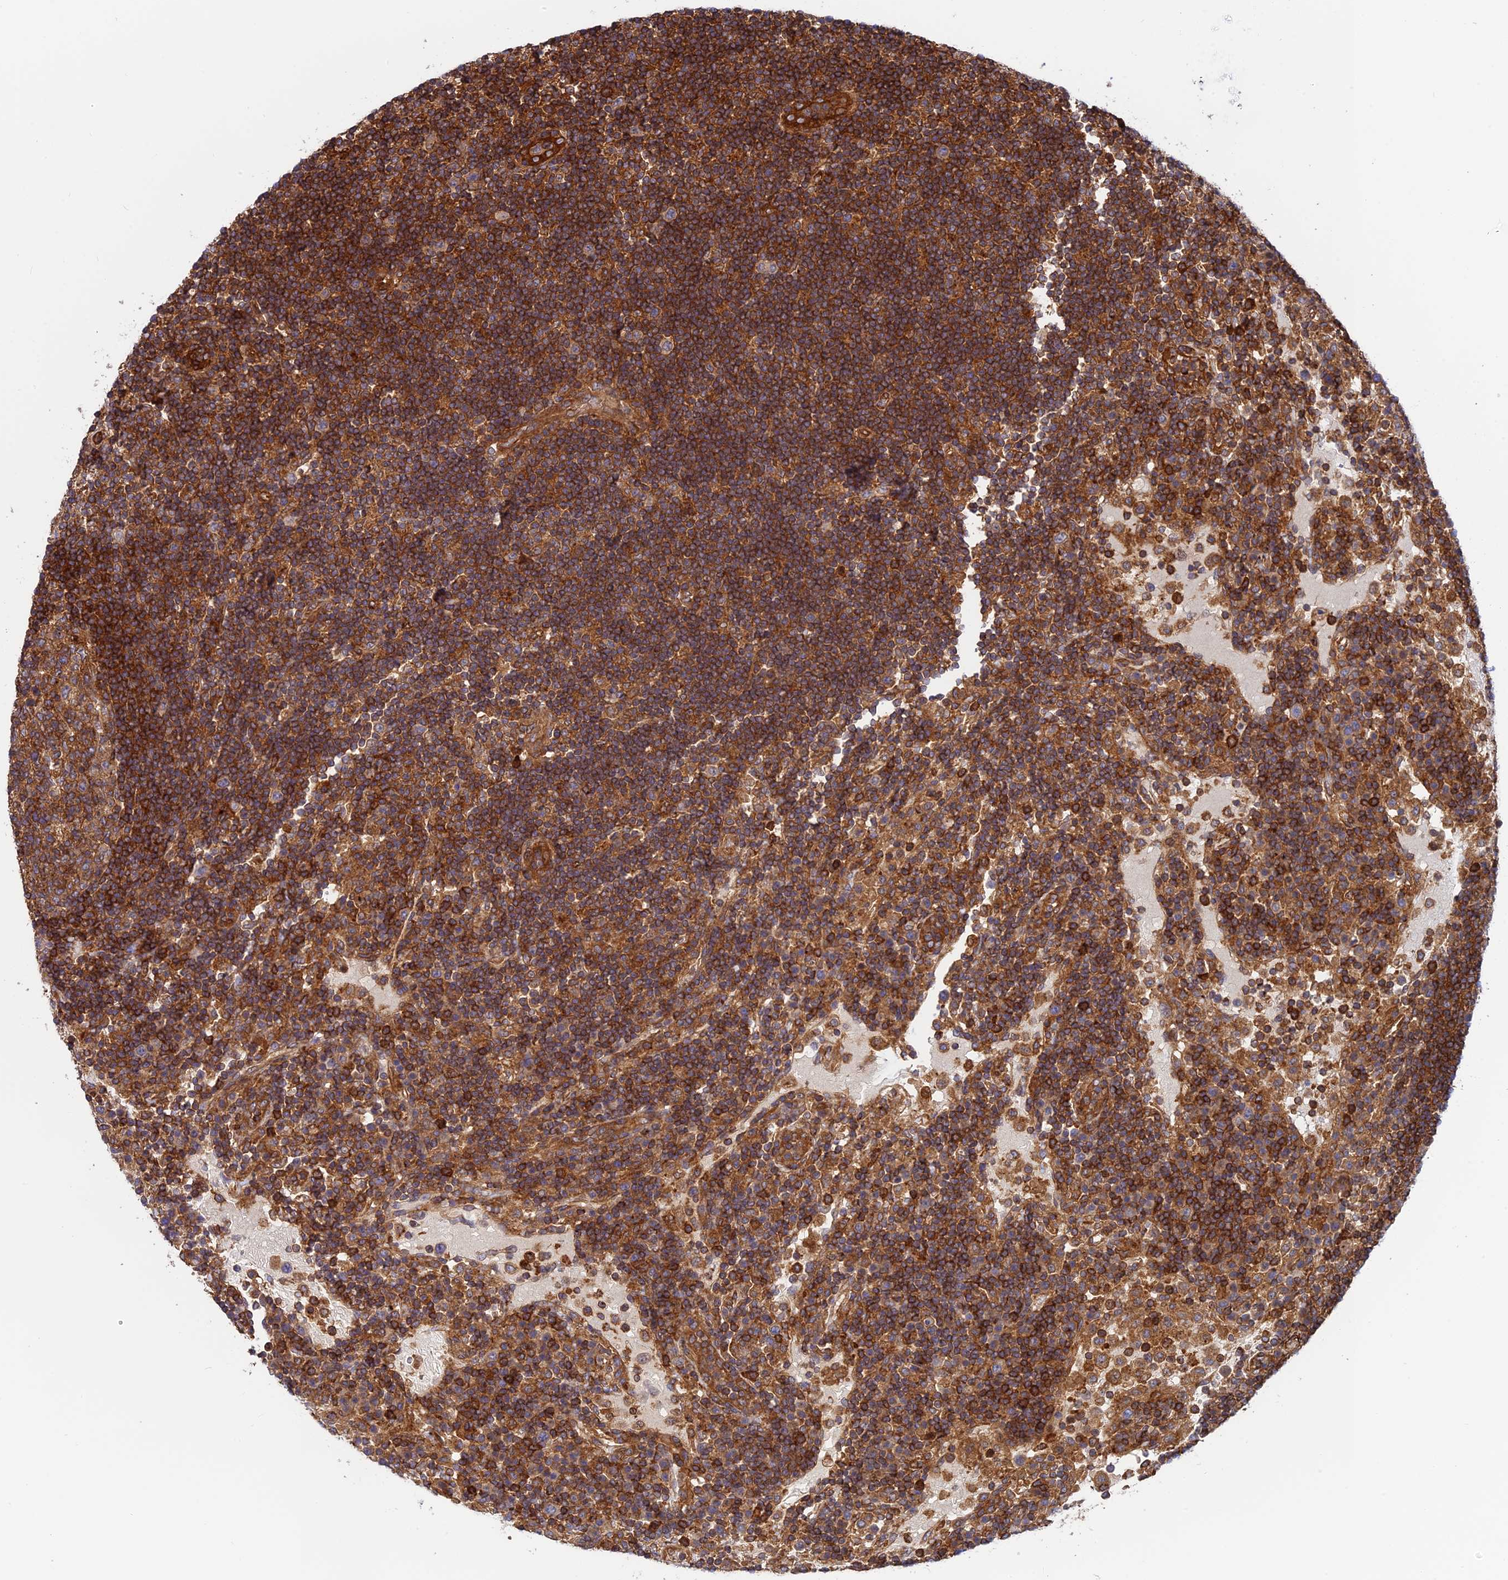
{"staining": {"intensity": "moderate", "quantity": ">75%", "location": "cytoplasmic/membranous"}, "tissue": "lymph node", "cell_type": "Germinal center cells", "image_type": "normal", "snomed": [{"axis": "morphology", "description": "Normal tissue, NOS"}, {"axis": "topography", "description": "Lymph node"}], "caption": "Protein staining reveals moderate cytoplasmic/membranous staining in approximately >75% of germinal center cells in normal lymph node.", "gene": "EVI5L", "patient": {"sex": "female", "age": 53}}